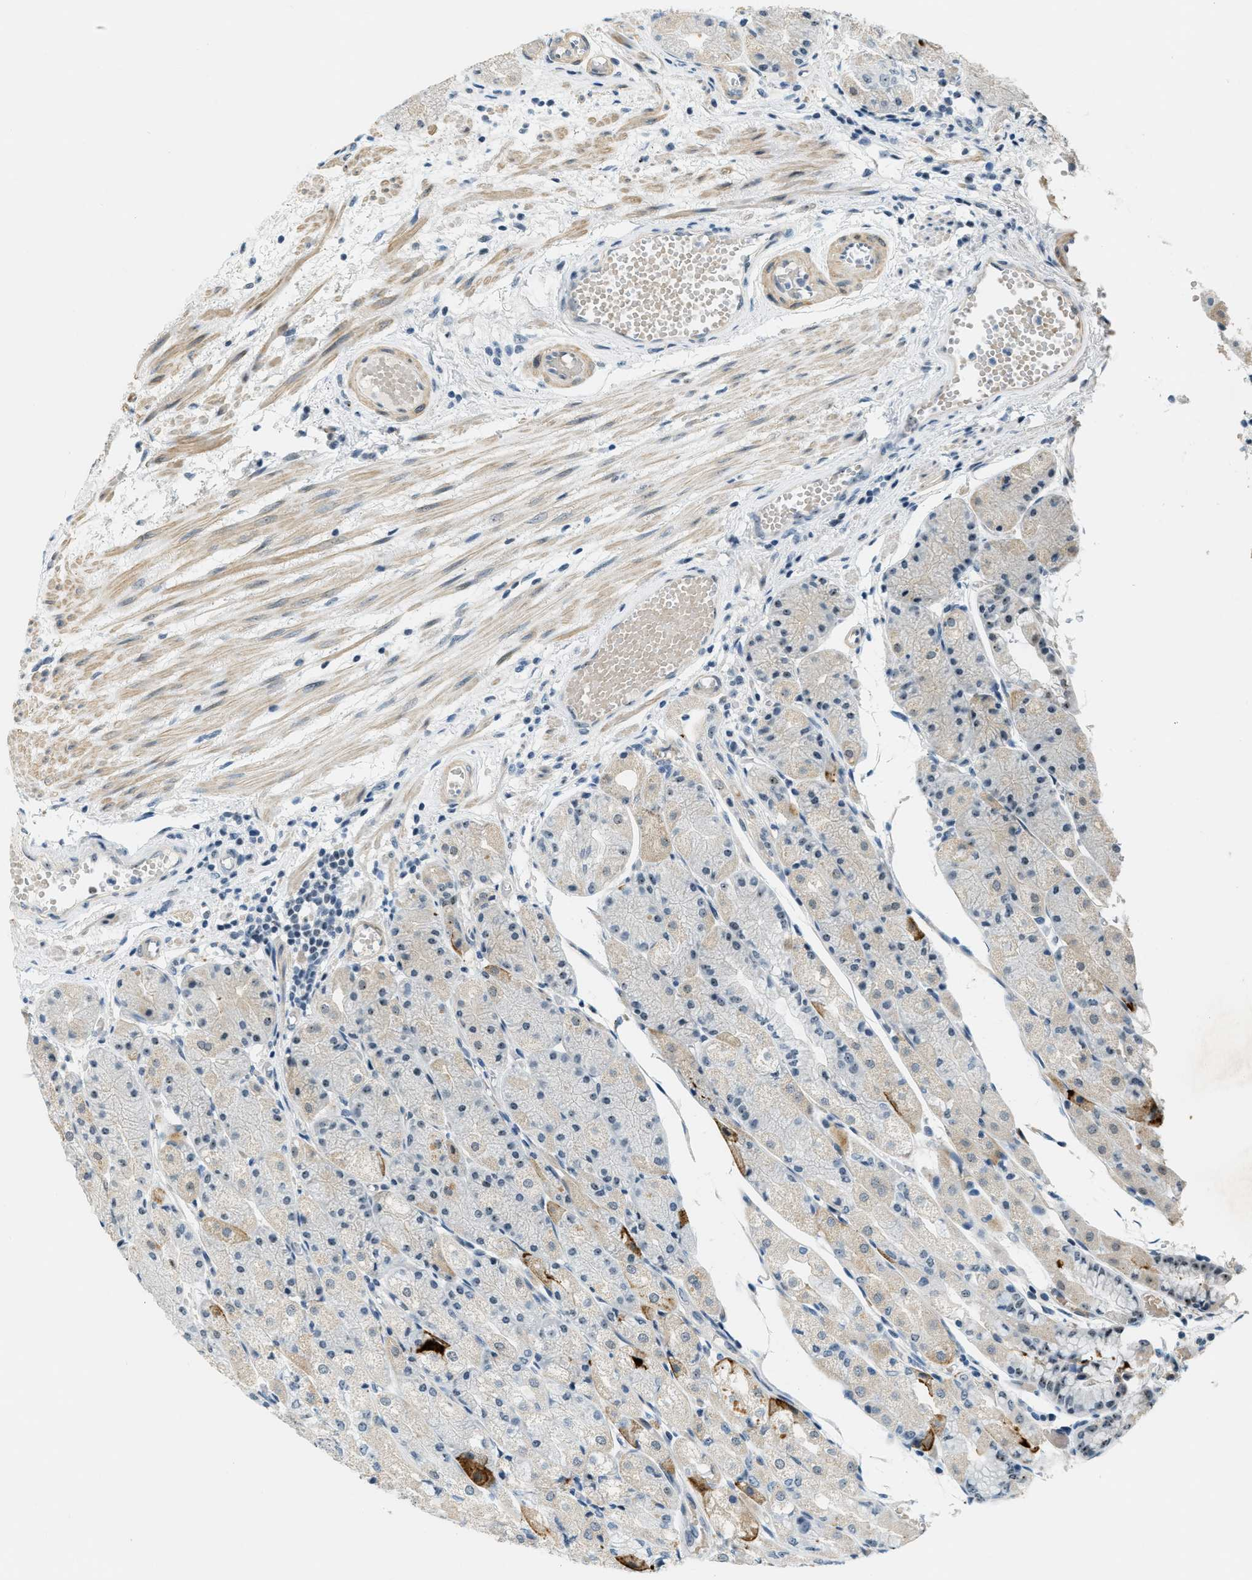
{"staining": {"intensity": "weak", "quantity": "25%-75%", "location": "cytoplasmic/membranous,nuclear"}, "tissue": "stomach", "cell_type": "Glandular cells", "image_type": "normal", "snomed": [{"axis": "morphology", "description": "Normal tissue, NOS"}, {"axis": "topography", "description": "Stomach, upper"}], "caption": "Glandular cells display weak cytoplasmic/membranous,nuclear staining in about 25%-75% of cells in benign stomach.", "gene": "DDX47", "patient": {"sex": "male", "age": 72}}